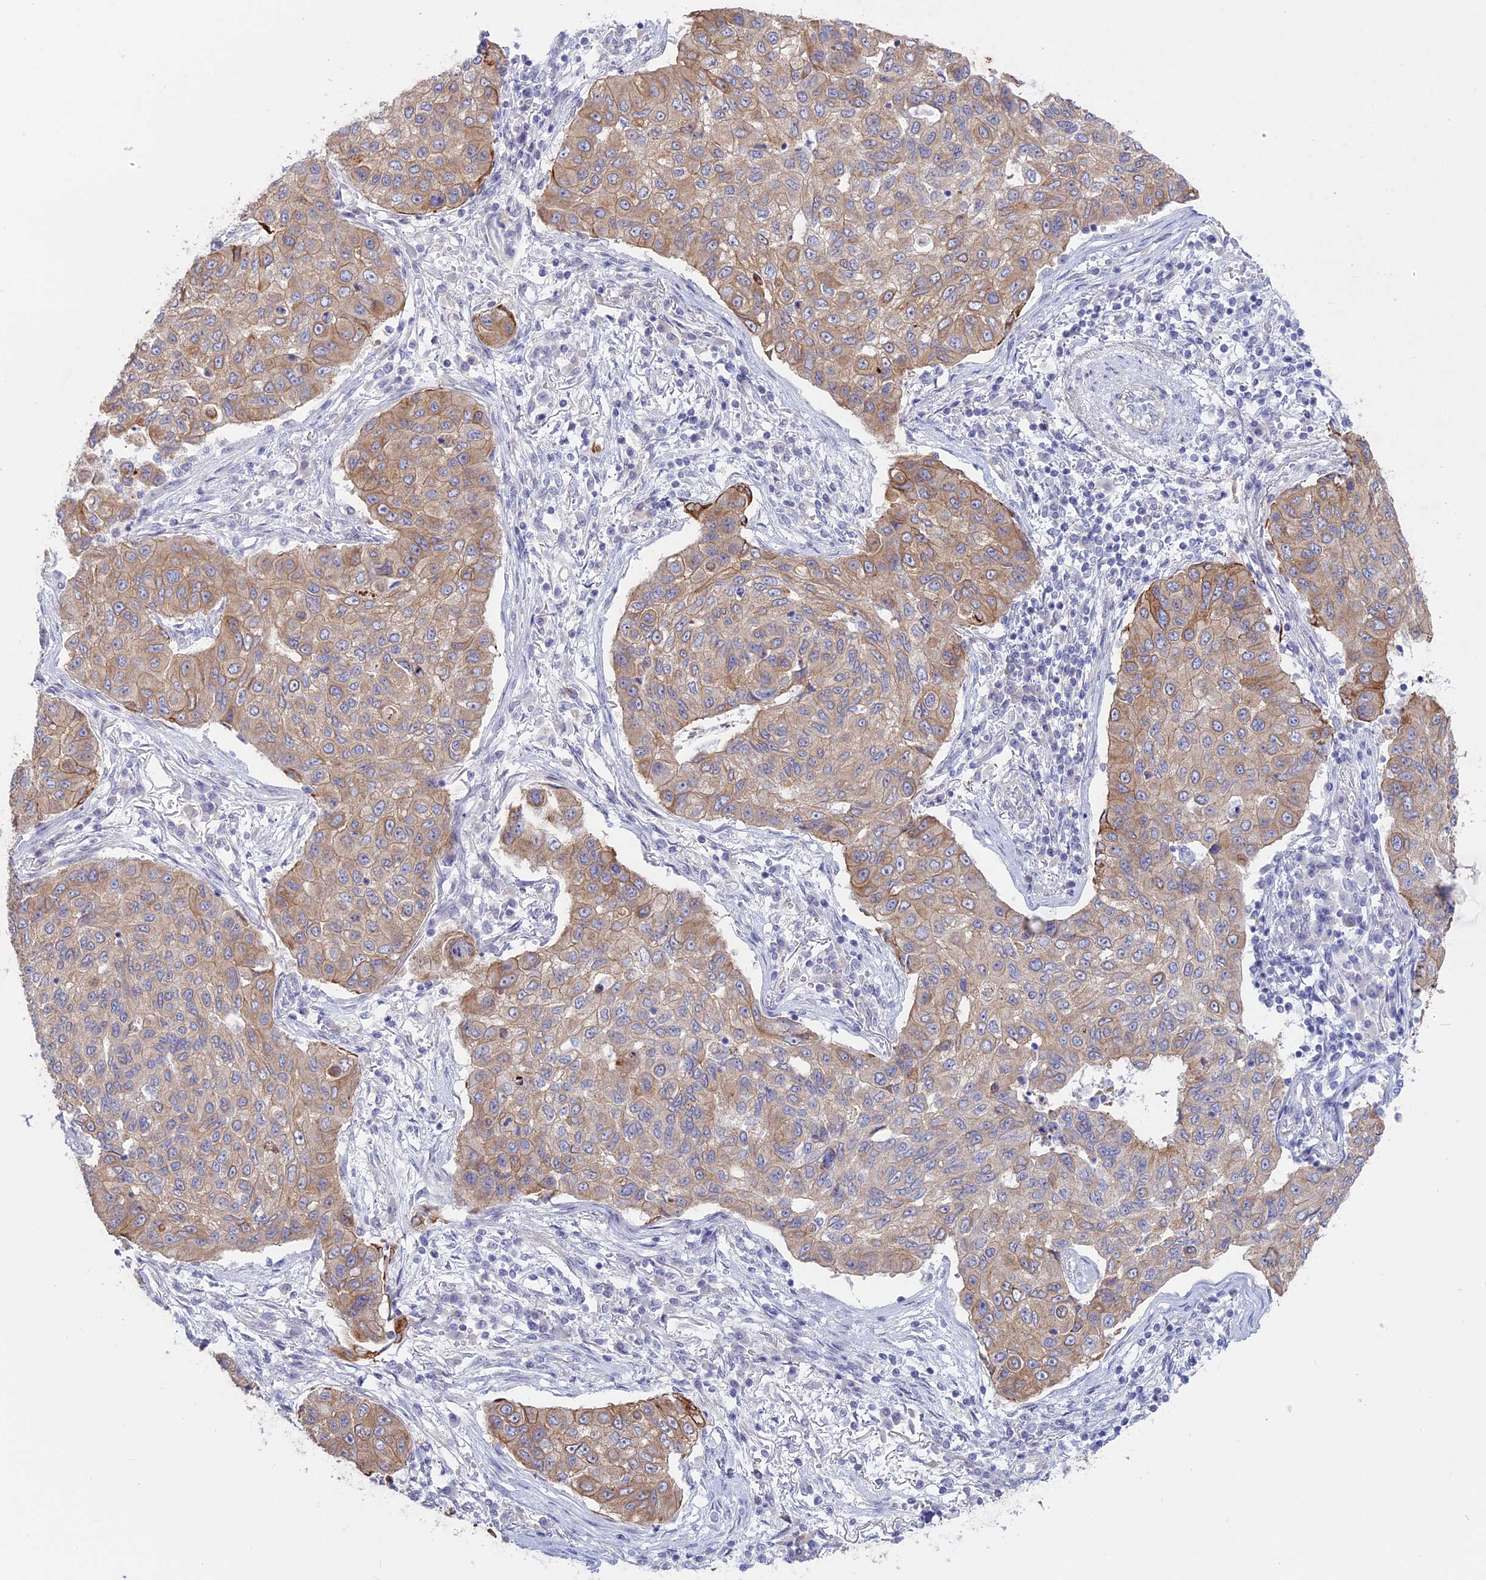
{"staining": {"intensity": "moderate", "quantity": ">75%", "location": "cytoplasmic/membranous"}, "tissue": "lung cancer", "cell_type": "Tumor cells", "image_type": "cancer", "snomed": [{"axis": "morphology", "description": "Squamous cell carcinoma, NOS"}, {"axis": "topography", "description": "Lung"}], "caption": "A brown stain labels moderate cytoplasmic/membranous expression of a protein in human lung squamous cell carcinoma tumor cells.", "gene": "MYO5B", "patient": {"sex": "male", "age": 74}}